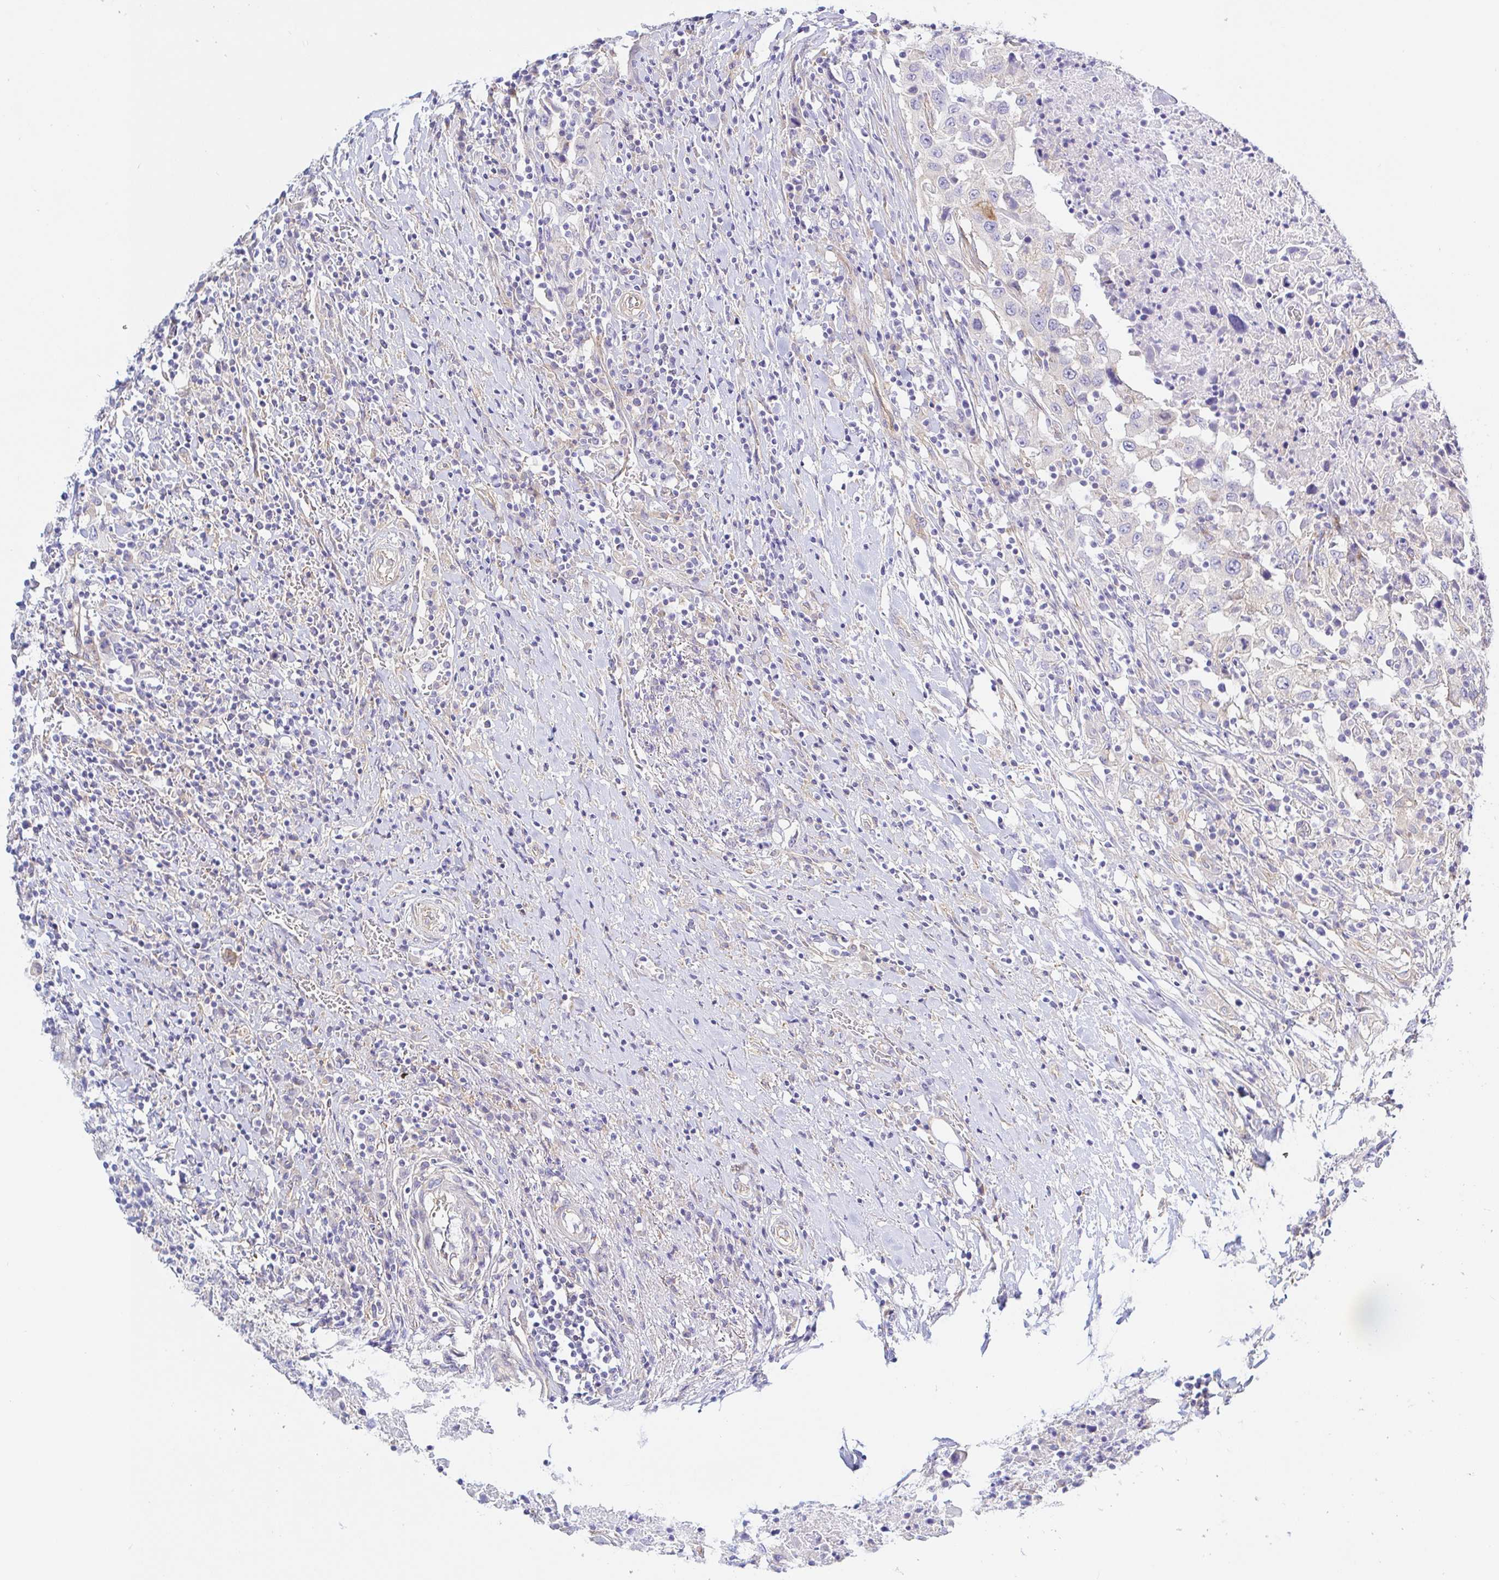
{"staining": {"intensity": "negative", "quantity": "none", "location": "none"}, "tissue": "urothelial cancer", "cell_type": "Tumor cells", "image_type": "cancer", "snomed": [{"axis": "morphology", "description": "Urothelial carcinoma, High grade"}, {"axis": "topography", "description": "Urinary bladder"}], "caption": "Tumor cells are negative for brown protein staining in urothelial carcinoma (high-grade).", "gene": "ARL4D", "patient": {"sex": "male", "age": 61}}